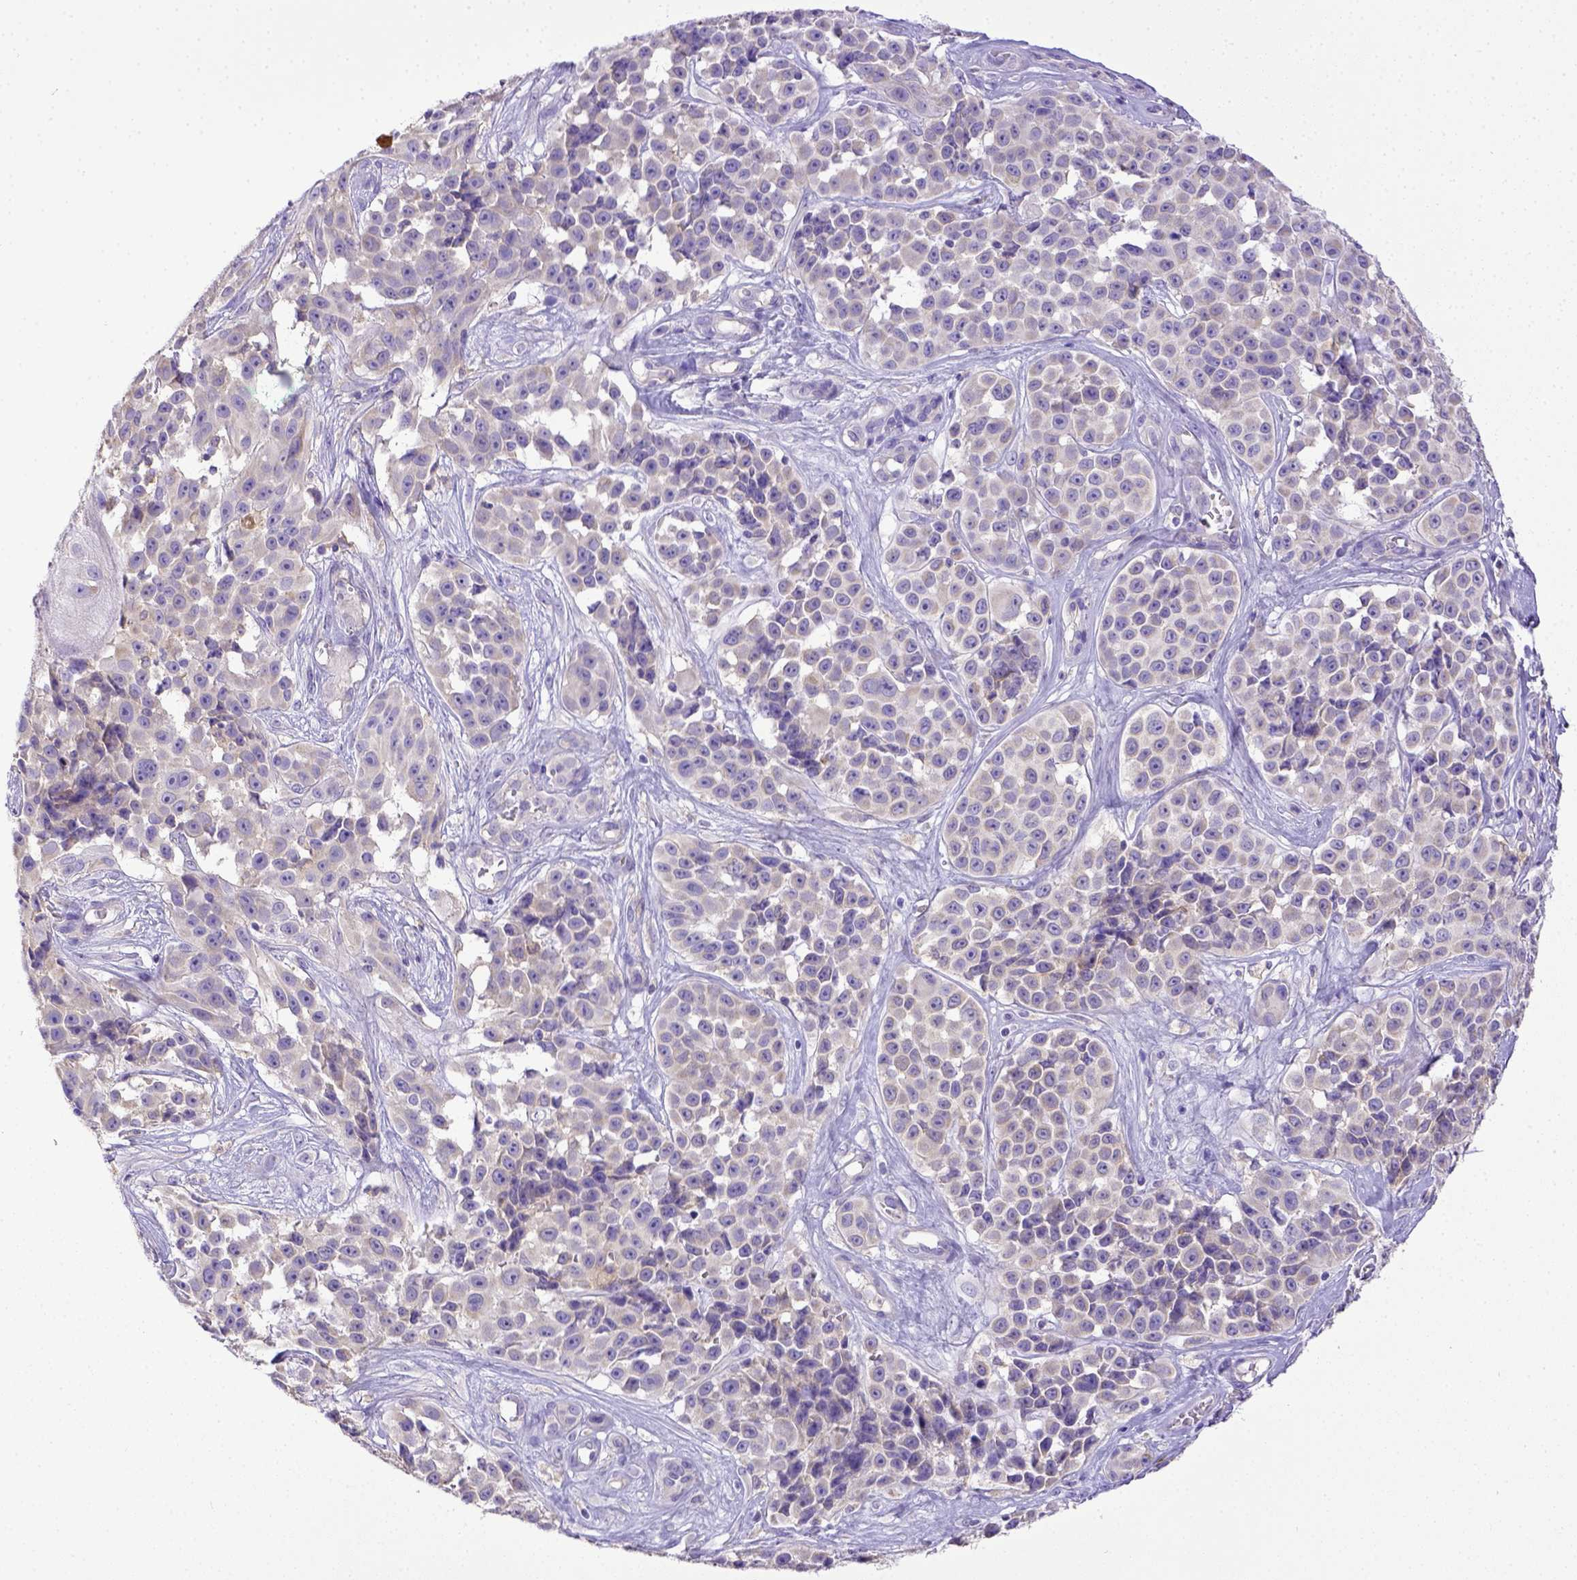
{"staining": {"intensity": "negative", "quantity": "none", "location": "none"}, "tissue": "melanoma", "cell_type": "Tumor cells", "image_type": "cancer", "snomed": [{"axis": "morphology", "description": "Malignant melanoma, NOS"}, {"axis": "topography", "description": "Skin"}], "caption": "Histopathology image shows no protein positivity in tumor cells of malignant melanoma tissue.", "gene": "CD40", "patient": {"sex": "female", "age": 88}}